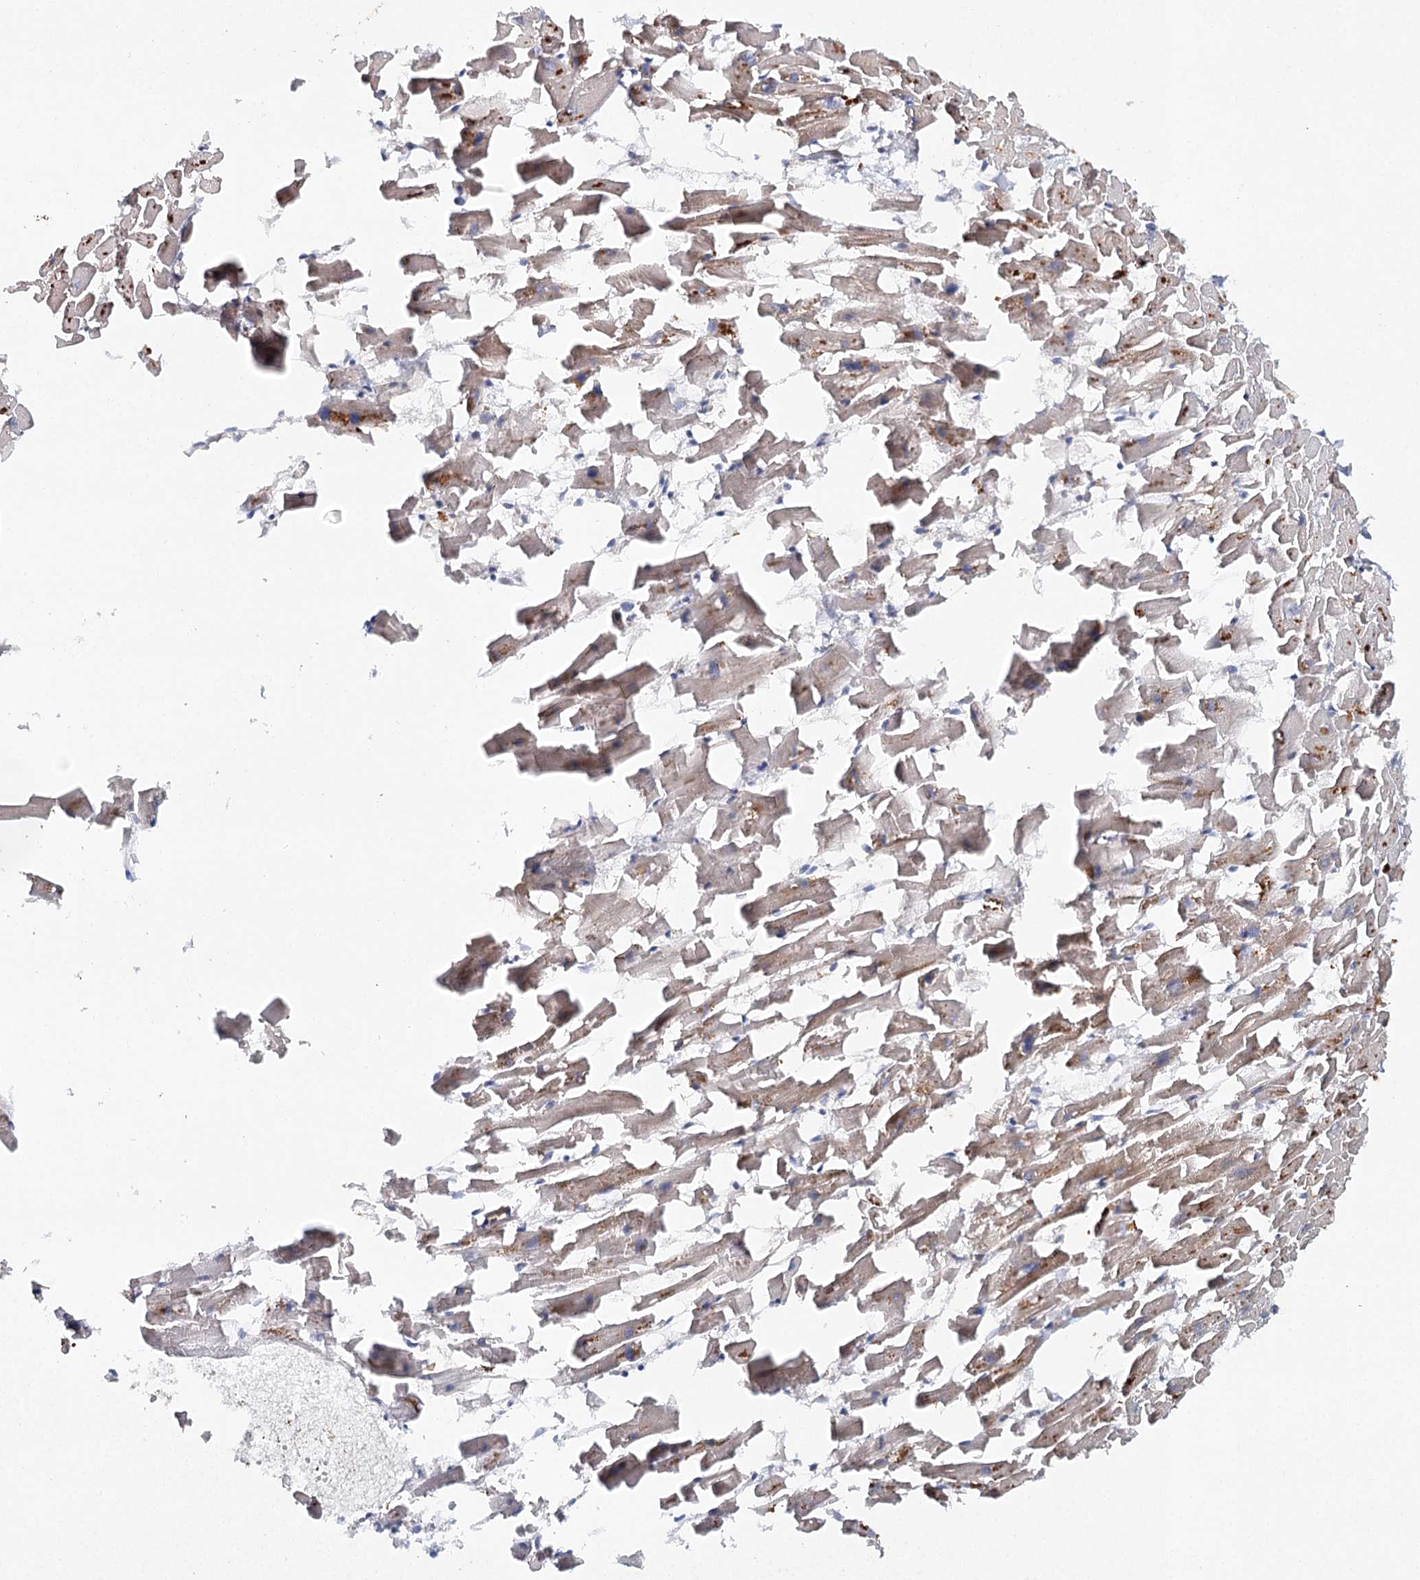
{"staining": {"intensity": "moderate", "quantity": "25%-75%", "location": "cytoplasmic/membranous"}, "tissue": "heart muscle", "cell_type": "Cardiomyocytes", "image_type": "normal", "snomed": [{"axis": "morphology", "description": "Normal tissue, NOS"}, {"axis": "topography", "description": "Heart"}], "caption": "Immunohistochemical staining of normal heart muscle demonstrates medium levels of moderate cytoplasmic/membranous positivity in approximately 25%-75% of cardiomyocytes. (DAB (3,3'-diaminobenzidine) IHC, brown staining for protein, blue staining for nuclei).", "gene": "SLC41A2", "patient": {"sex": "female", "age": 64}}